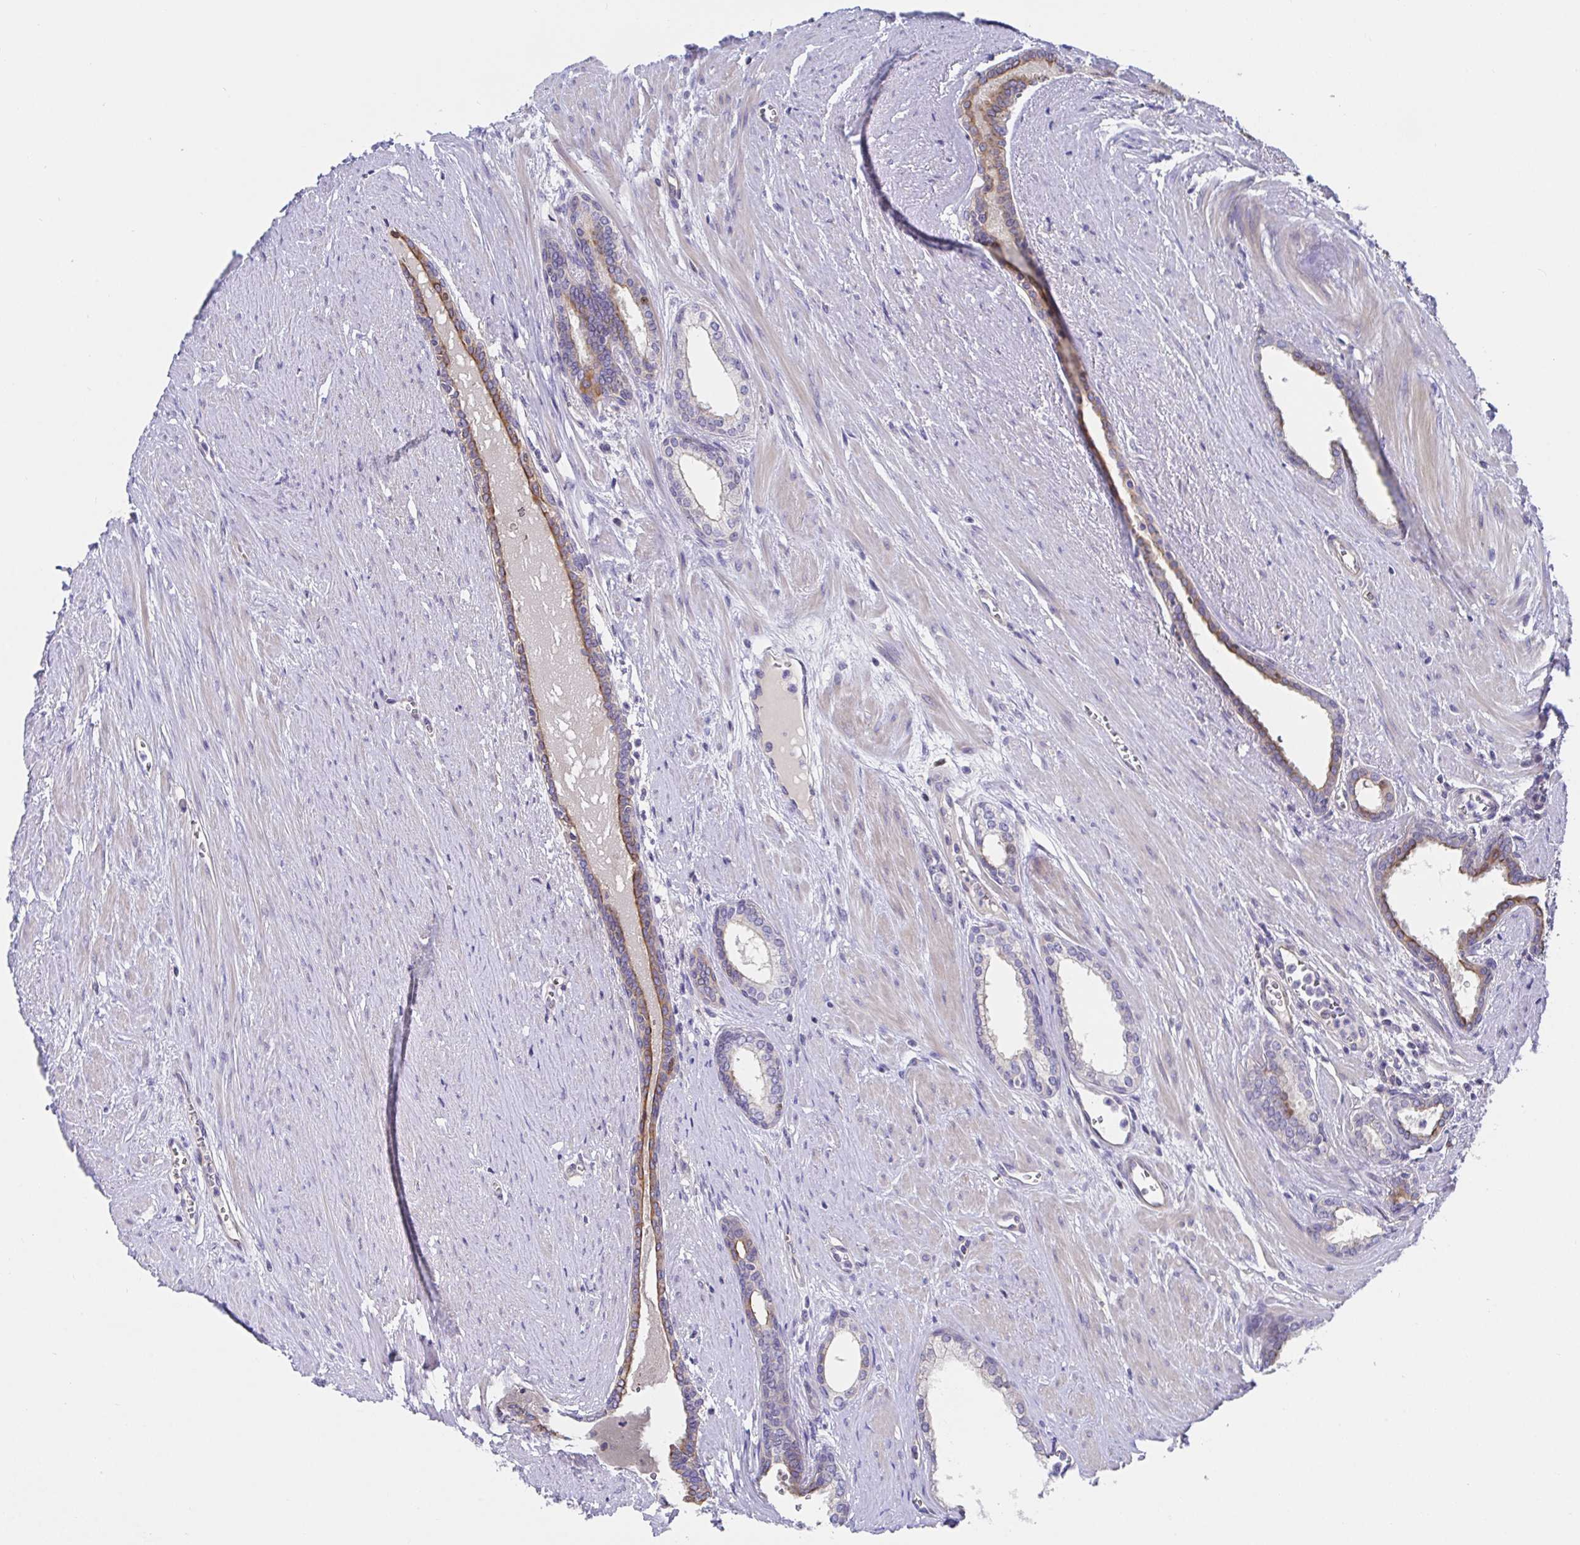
{"staining": {"intensity": "moderate", "quantity": "<25%", "location": "nuclear"}, "tissue": "prostate cancer", "cell_type": "Tumor cells", "image_type": "cancer", "snomed": [{"axis": "morphology", "description": "Adenocarcinoma, High grade"}, {"axis": "topography", "description": "Prostate"}], "caption": "Immunohistochemical staining of adenocarcinoma (high-grade) (prostate) reveals low levels of moderate nuclear staining in about <25% of tumor cells.", "gene": "TIMELESS", "patient": {"sex": "male", "age": 60}}